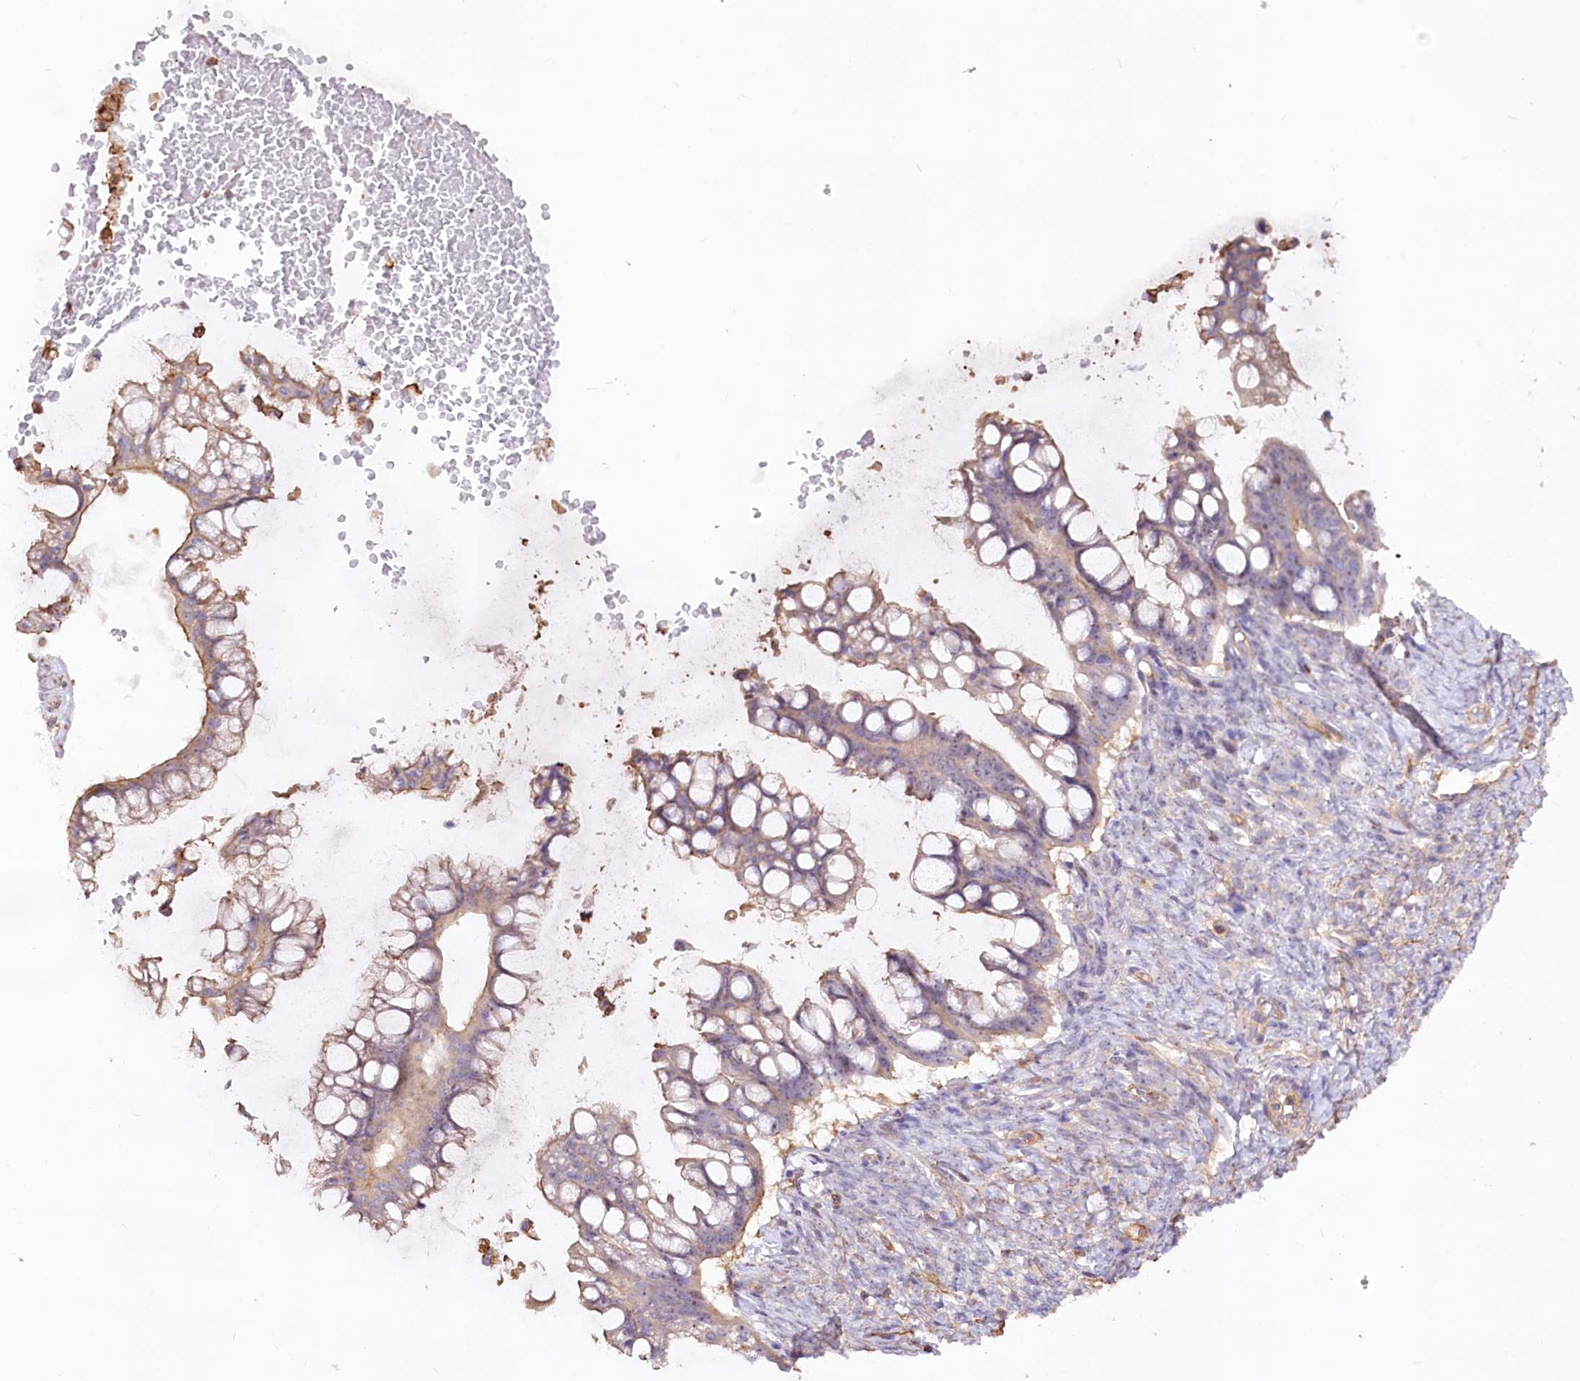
{"staining": {"intensity": "weak", "quantity": "<25%", "location": "cytoplasmic/membranous"}, "tissue": "ovarian cancer", "cell_type": "Tumor cells", "image_type": "cancer", "snomed": [{"axis": "morphology", "description": "Cystadenocarcinoma, mucinous, NOS"}, {"axis": "topography", "description": "Ovary"}], "caption": "The IHC histopathology image has no significant expression in tumor cells of ovarian cancer (mucinous cystadenocarcinoma) tissue.", "gene": "WDR36", "patient": {"sex": "female", "age": 73}}